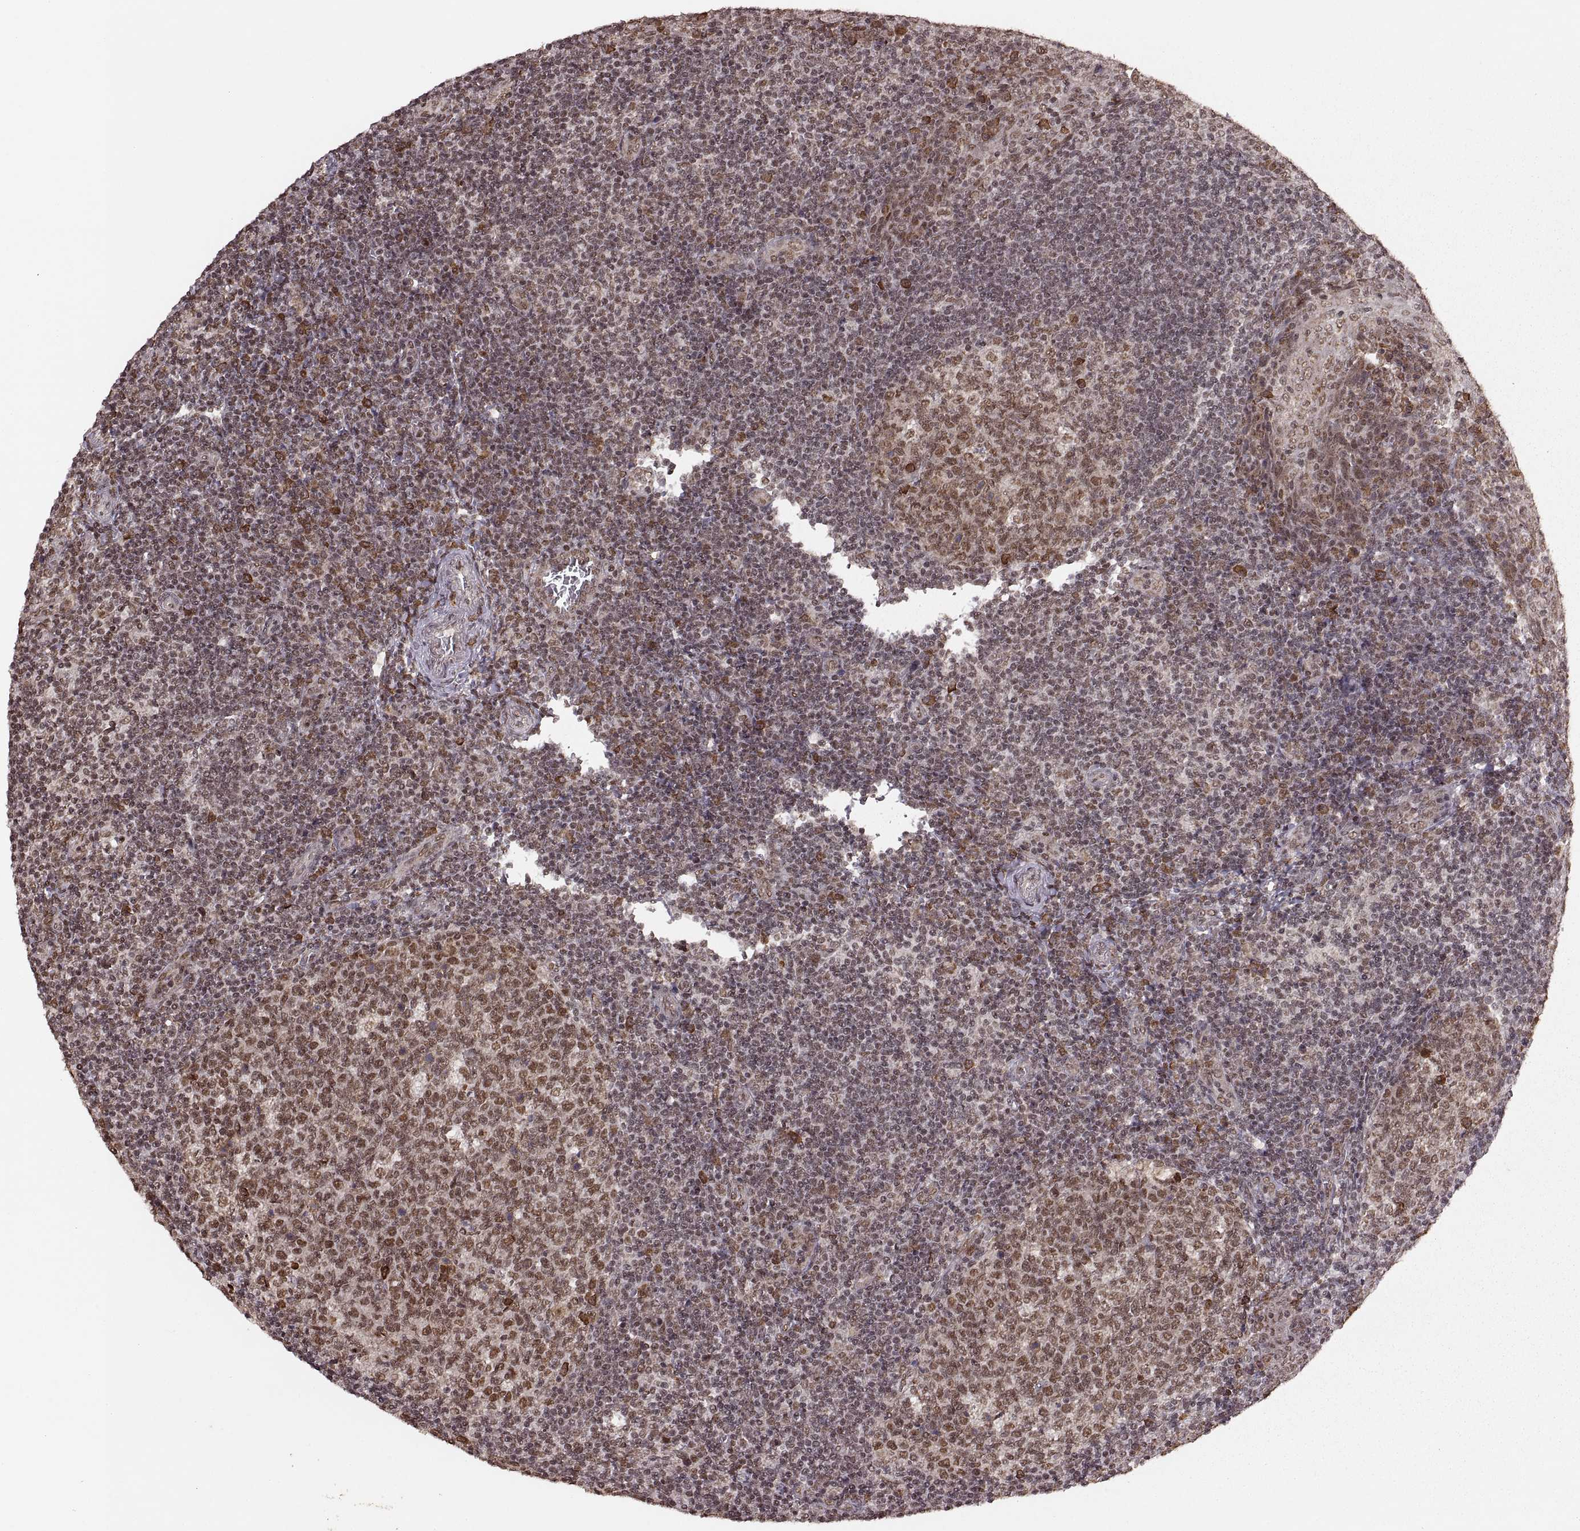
{"staining": {"intensity": "moderate", "quantity": ">75%", "location": "nuclear"}, "tissue": "tonsil", "cell_type": "Germinal center cells", "image_type": "normal", "snomed": [{"axis": "morphology", "description": "Normal tissue, NOS"}, {"axis": "topography", "description": "Tonsil"}], "caption": "Protein staining by IHC exhibits moderate nuclear expression in about >75% of germinal center cells in unremarkable tonsil. (Stains: DAB (3,3'-diaminobenzidine) in brown, nuclei in blue, Microscopy: brightfield microscopy at high magnification).", "gene": "RFT1", "patient": {"sex": "female", "age": 12}}